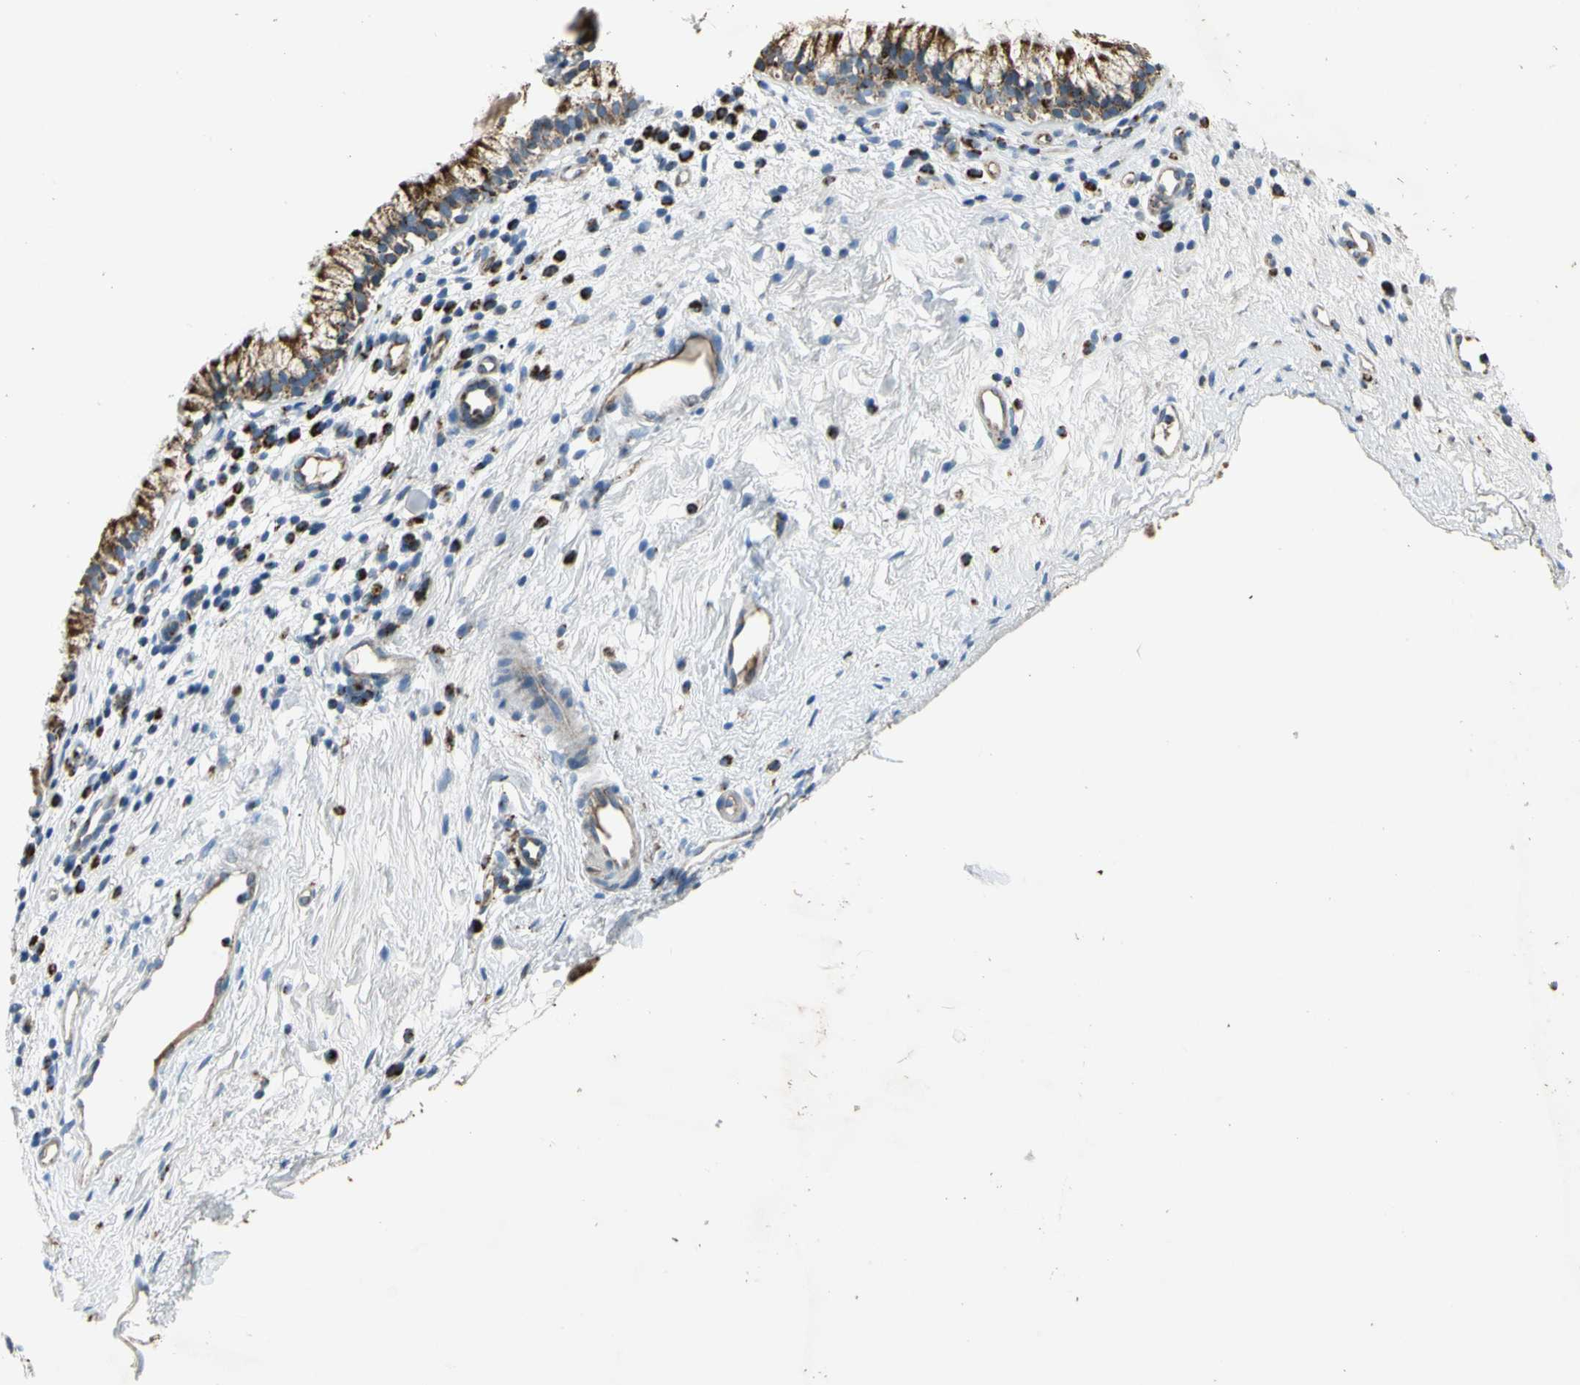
{"staining": {"intensity": "strong", "quantity": ">75%", "location": "cytoplasmic/membranous"}, "tissue": "nasopharynx", "cell_type": "Respiratory epithelial cells", "image_type": "normal", "snomed": [{"axis": "morphology", "description": "Normal tissue, NOS"}, {"axis": "topography", "description": "Nasopharynx"}], "caption": "Nasopharynx was stained to show a protein in brown. There is high levels of strong cytoplasmic/membranous staining in about >75% of respiratory epithelial cells.", "gene": "ME2", "patient": {"sex": "male", "age": 21}}